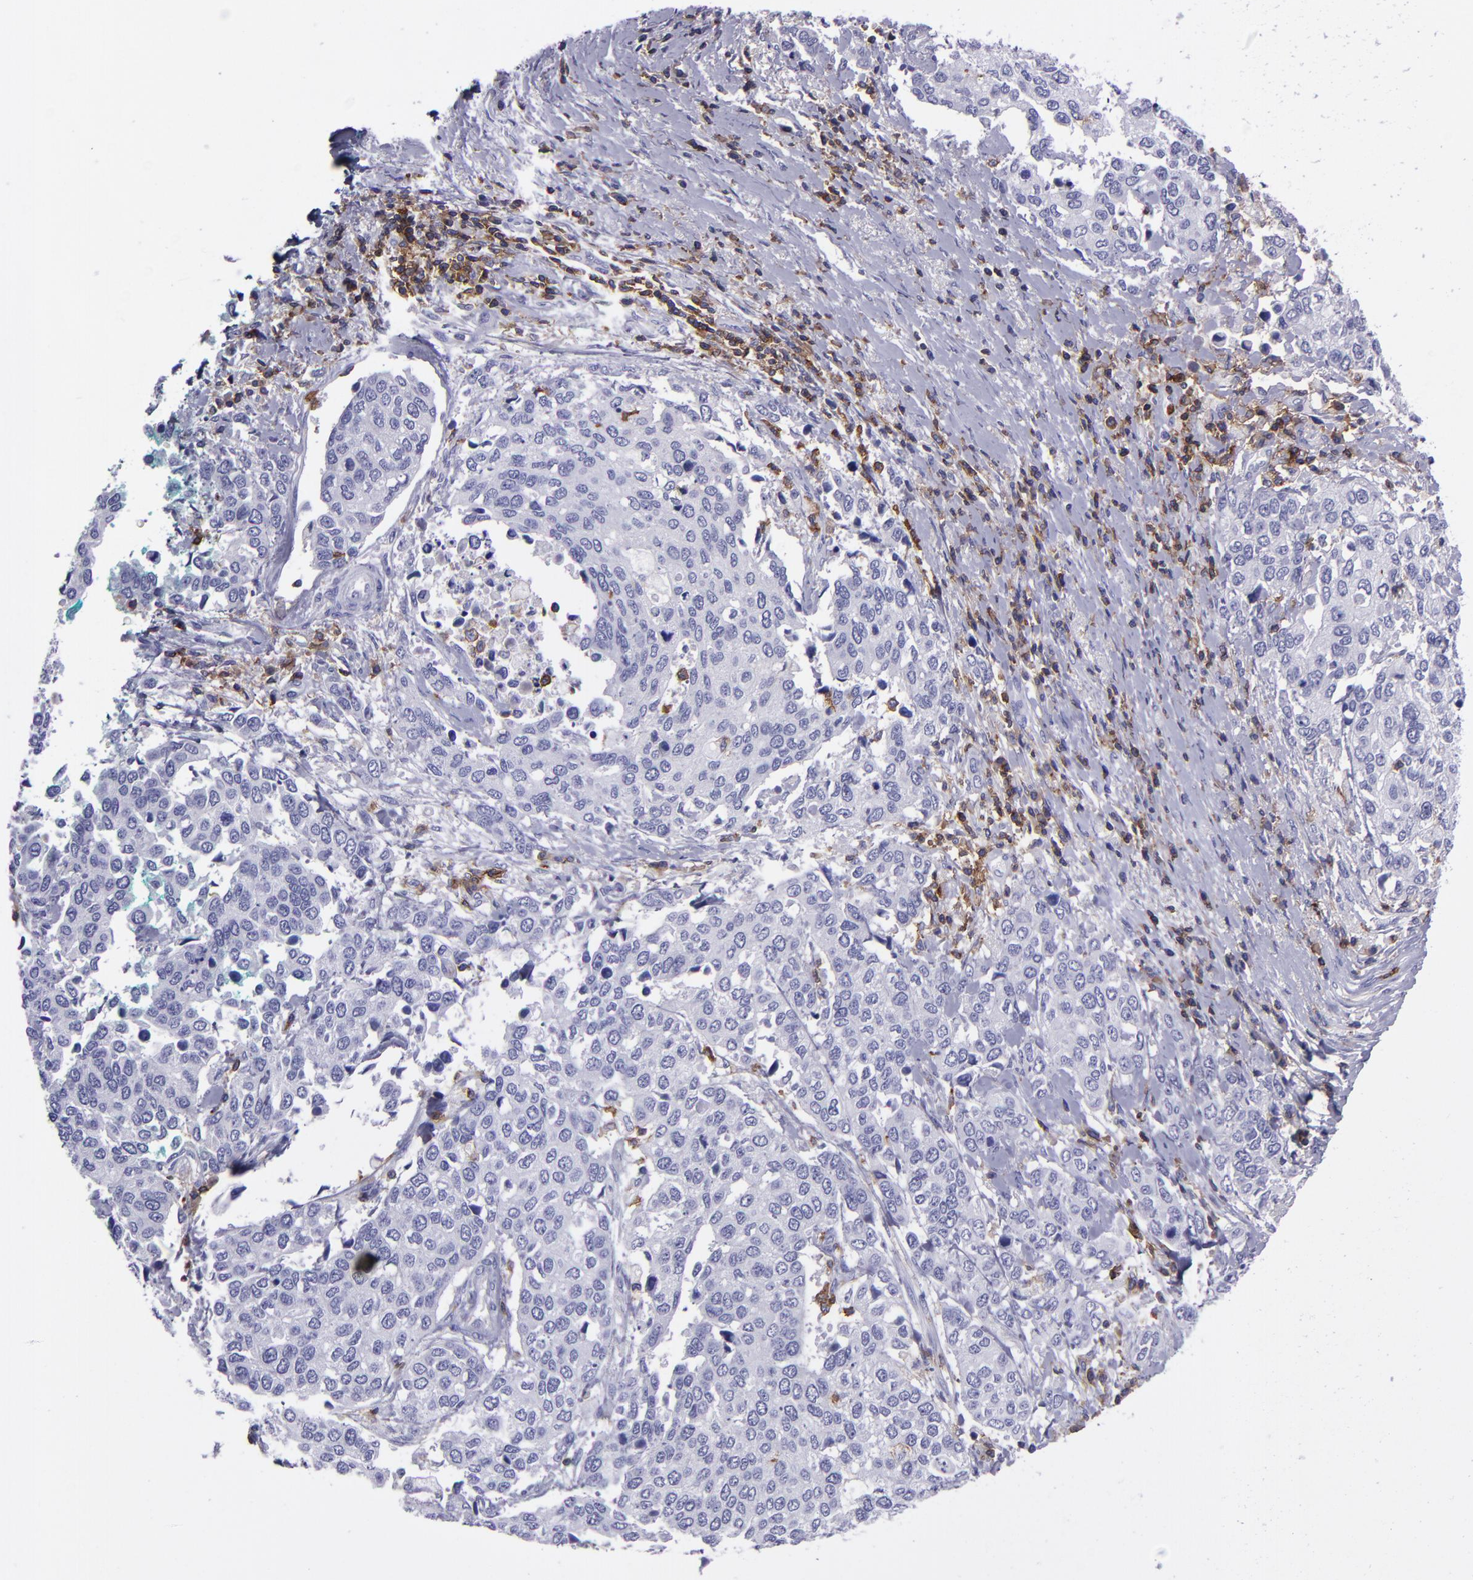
{"staining": {"intensity": "negative", "quantity": "none", "location": "none"}, "tissue": "cervical cancer", "cell_type": "Tumor cells", "image_type": "cancer", "snomed": [{"axis": "morphology", "description": "Squamous cell carcinoma, NOS"}, {"axis": "topography", "description": "Cervix"}], "caption": "A high-resolution photomicrograph shows IHC staining of cervical cancer, which demonstrates no significant staining in tumor cells.", "gene": "ICAM3", "patient": {"sex": "female", "age": 54}}